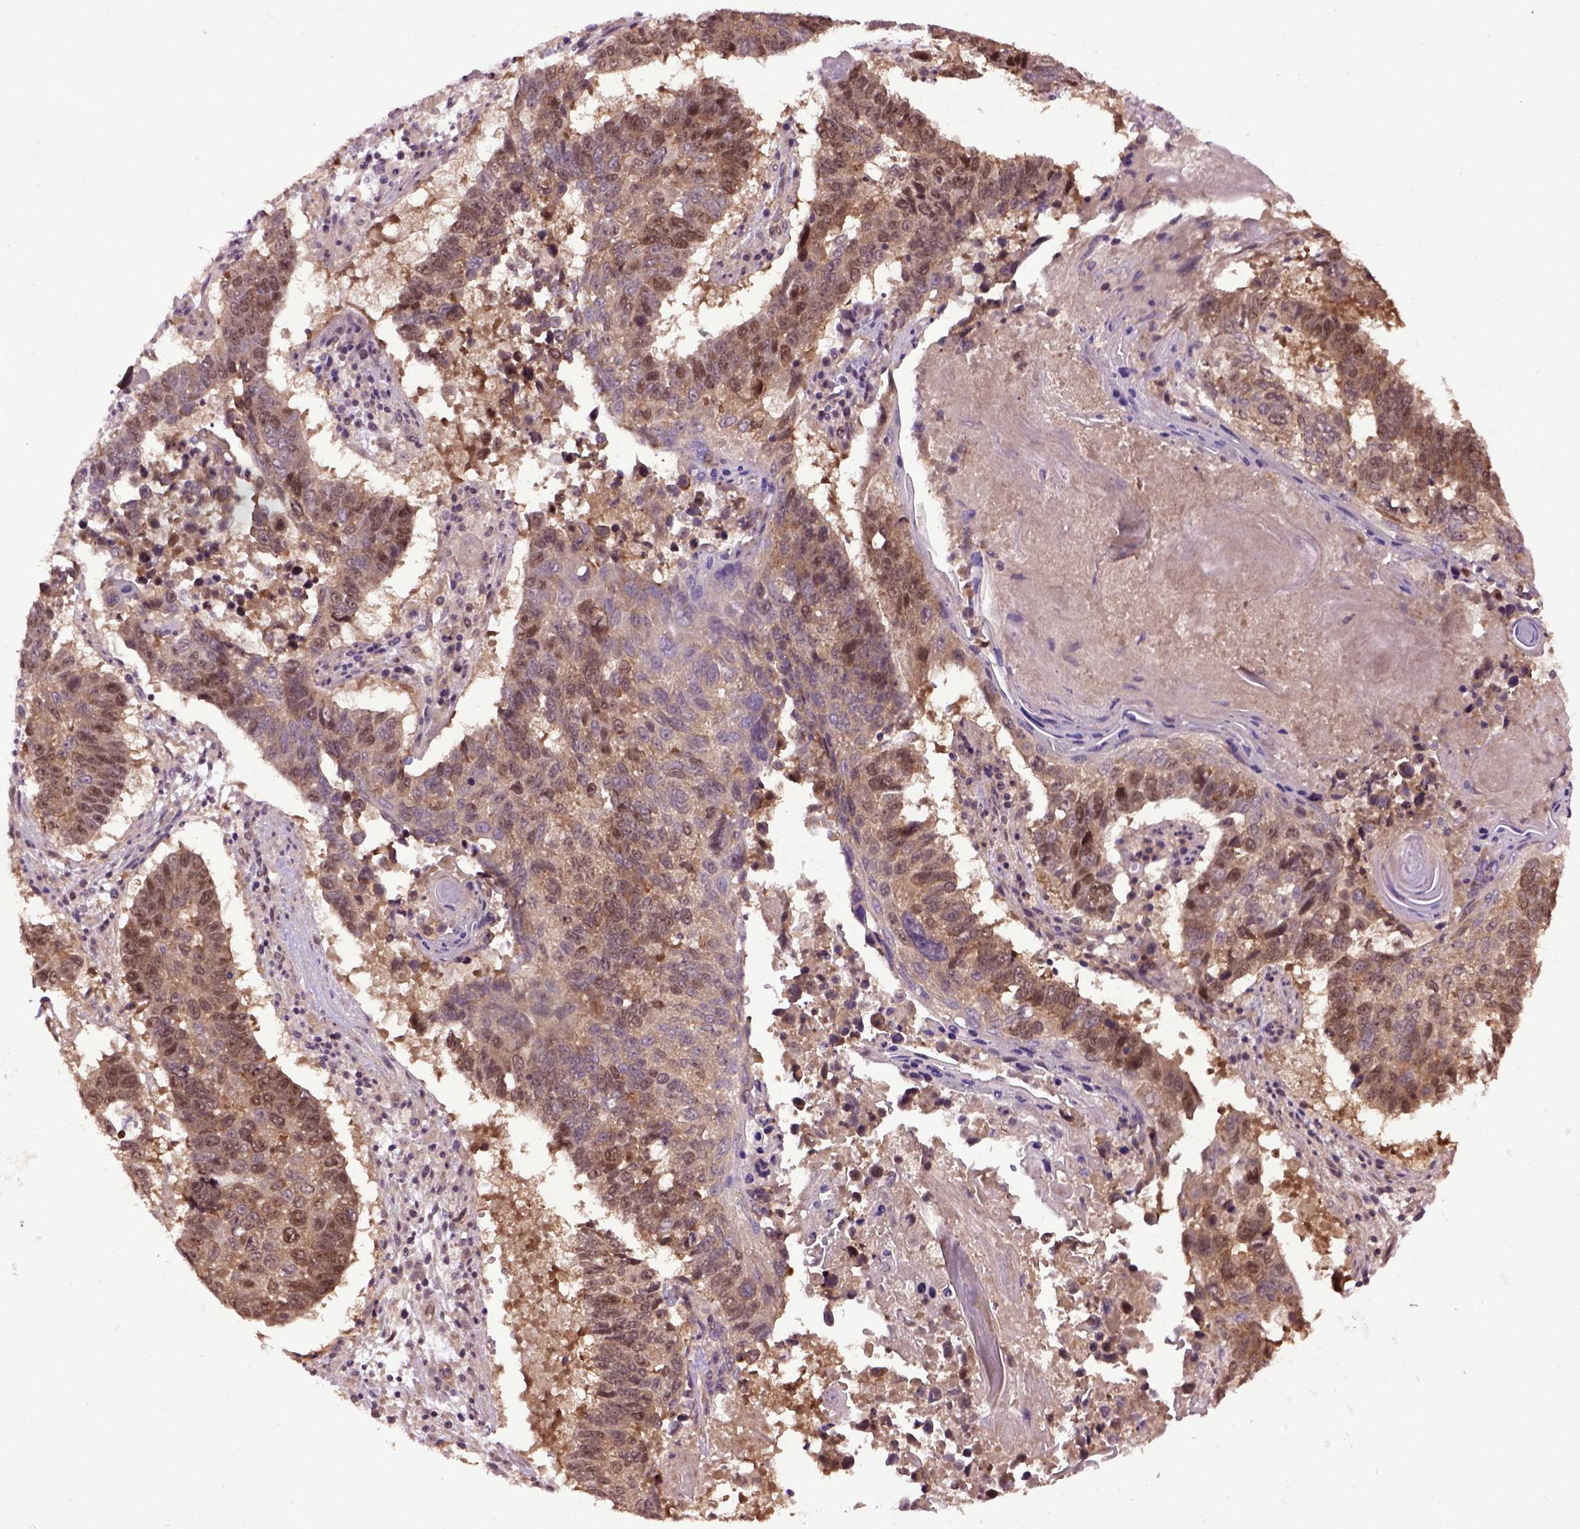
{"staining": {"intensity": "moderate", "quantity": ">75%", "location": "cytoplasmic/membranous,nuclear"}, "tissue": "lung cancer", "cell_type": "Tumor cells", "image_type": "cancer", "snomed": [{"axis": "morphology", "description": "Squamous cell carcinoma, NOS"}, {"axis": "topography", "description": "Lung"}], "caption": "Approximately >75% of tumor cells in lung squamous cell carcinoma exhibit moderate cytoplasmic/membranous and nuclear protein expression as visualized by brown immunohistochemical staining.", "gene": "WDR48", "patient": {"sex": "male", "age": 73}}